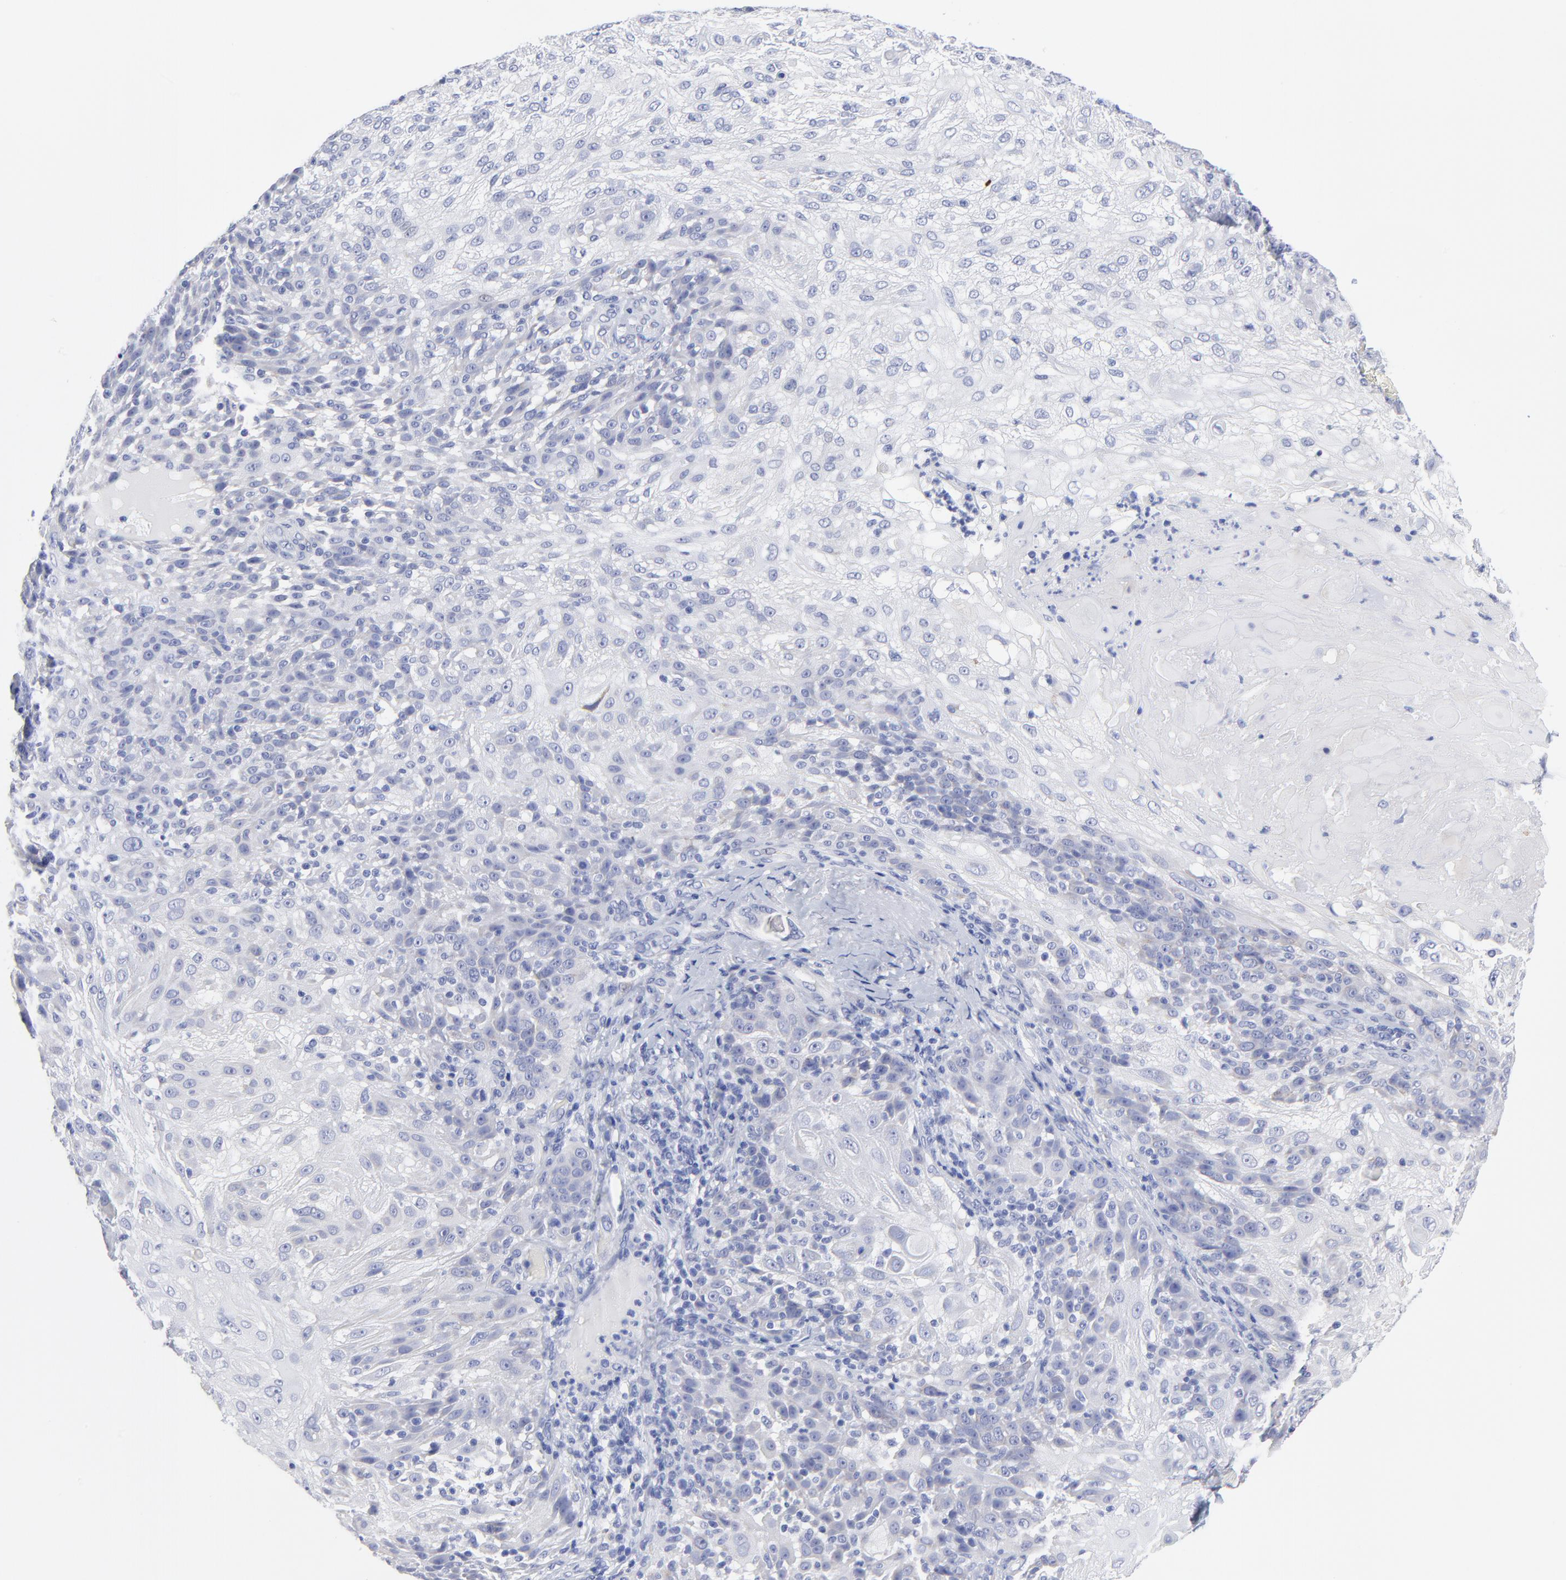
{"staining": {"intensity": "negative", "quantity": "none", "location": "none"}, "tissue": "skin cancer", "cell_type": "Tumor cells", "image_type": "cancer", "snomed": [{"axis": "morphology", "description": "Normal tissue, NOS"}, {"axis": "morphology", "description": "Squamous cell carcinoma, NOS"}, {"axis": "topography", "description": "Skin"}], "caption": "The micrograph reveals no significant positivity in tumor cells of skin cancer (squamous cell carcinoma).", "gene": "DUSP9", "patient": {"sex": "female", "age": 83}}